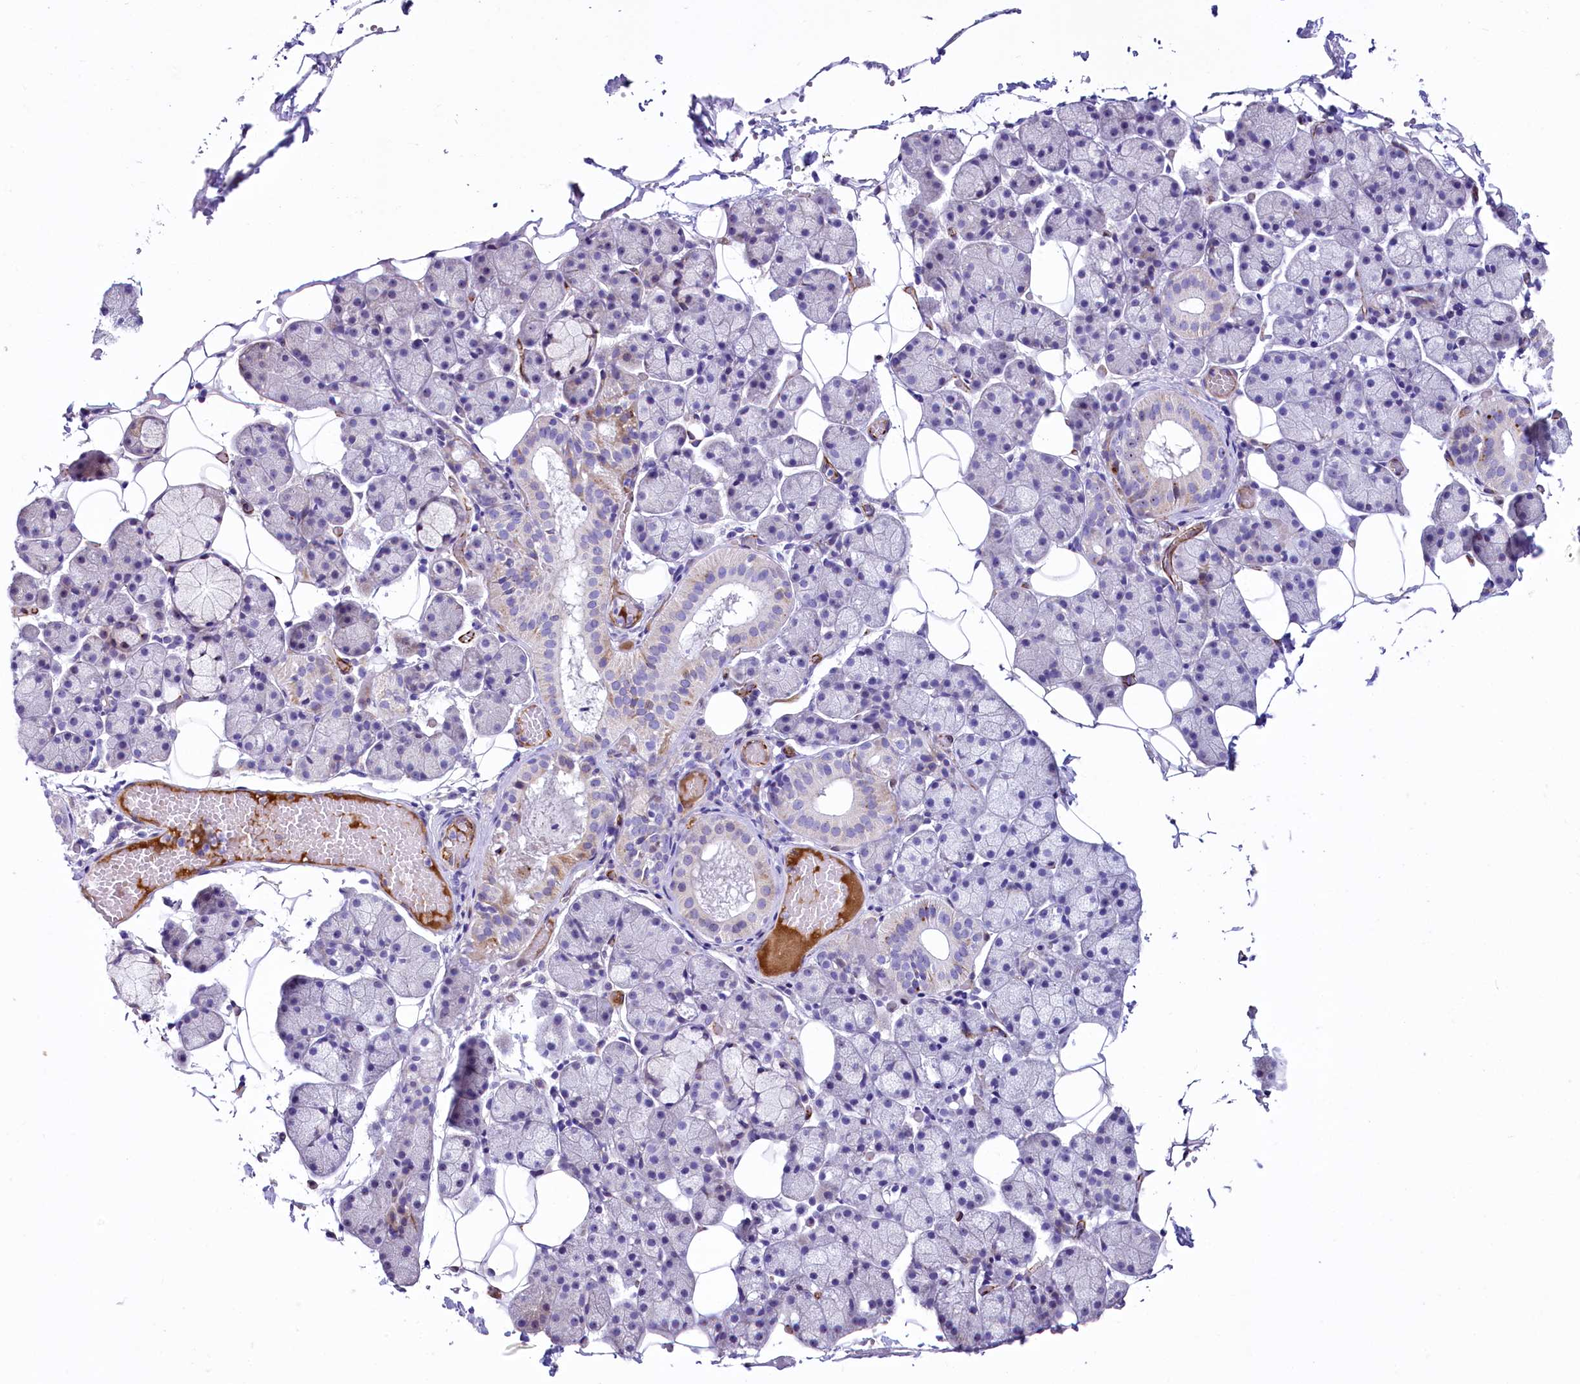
{"staining": {"intensity": "moderate", "quantity": "<25%", "location": "cytoplasmic/membranous"}, "tissue": "salivary gland", "cell_type": "Glandular cells", "image_type": "normal", "snomed": [{"axis": "morphology", "description": "Normal tissue, NOS"}, {"axis": "topography", "description": "Salivary gland"}], "caption": "Human salivary gland stained with a brown dye reveals moderate cytoplasmic/membranous positive staining in approximately <25% of glandular cells.", "gene": "SH3TC2", "patient": {"sex": "female", "age": 33}}